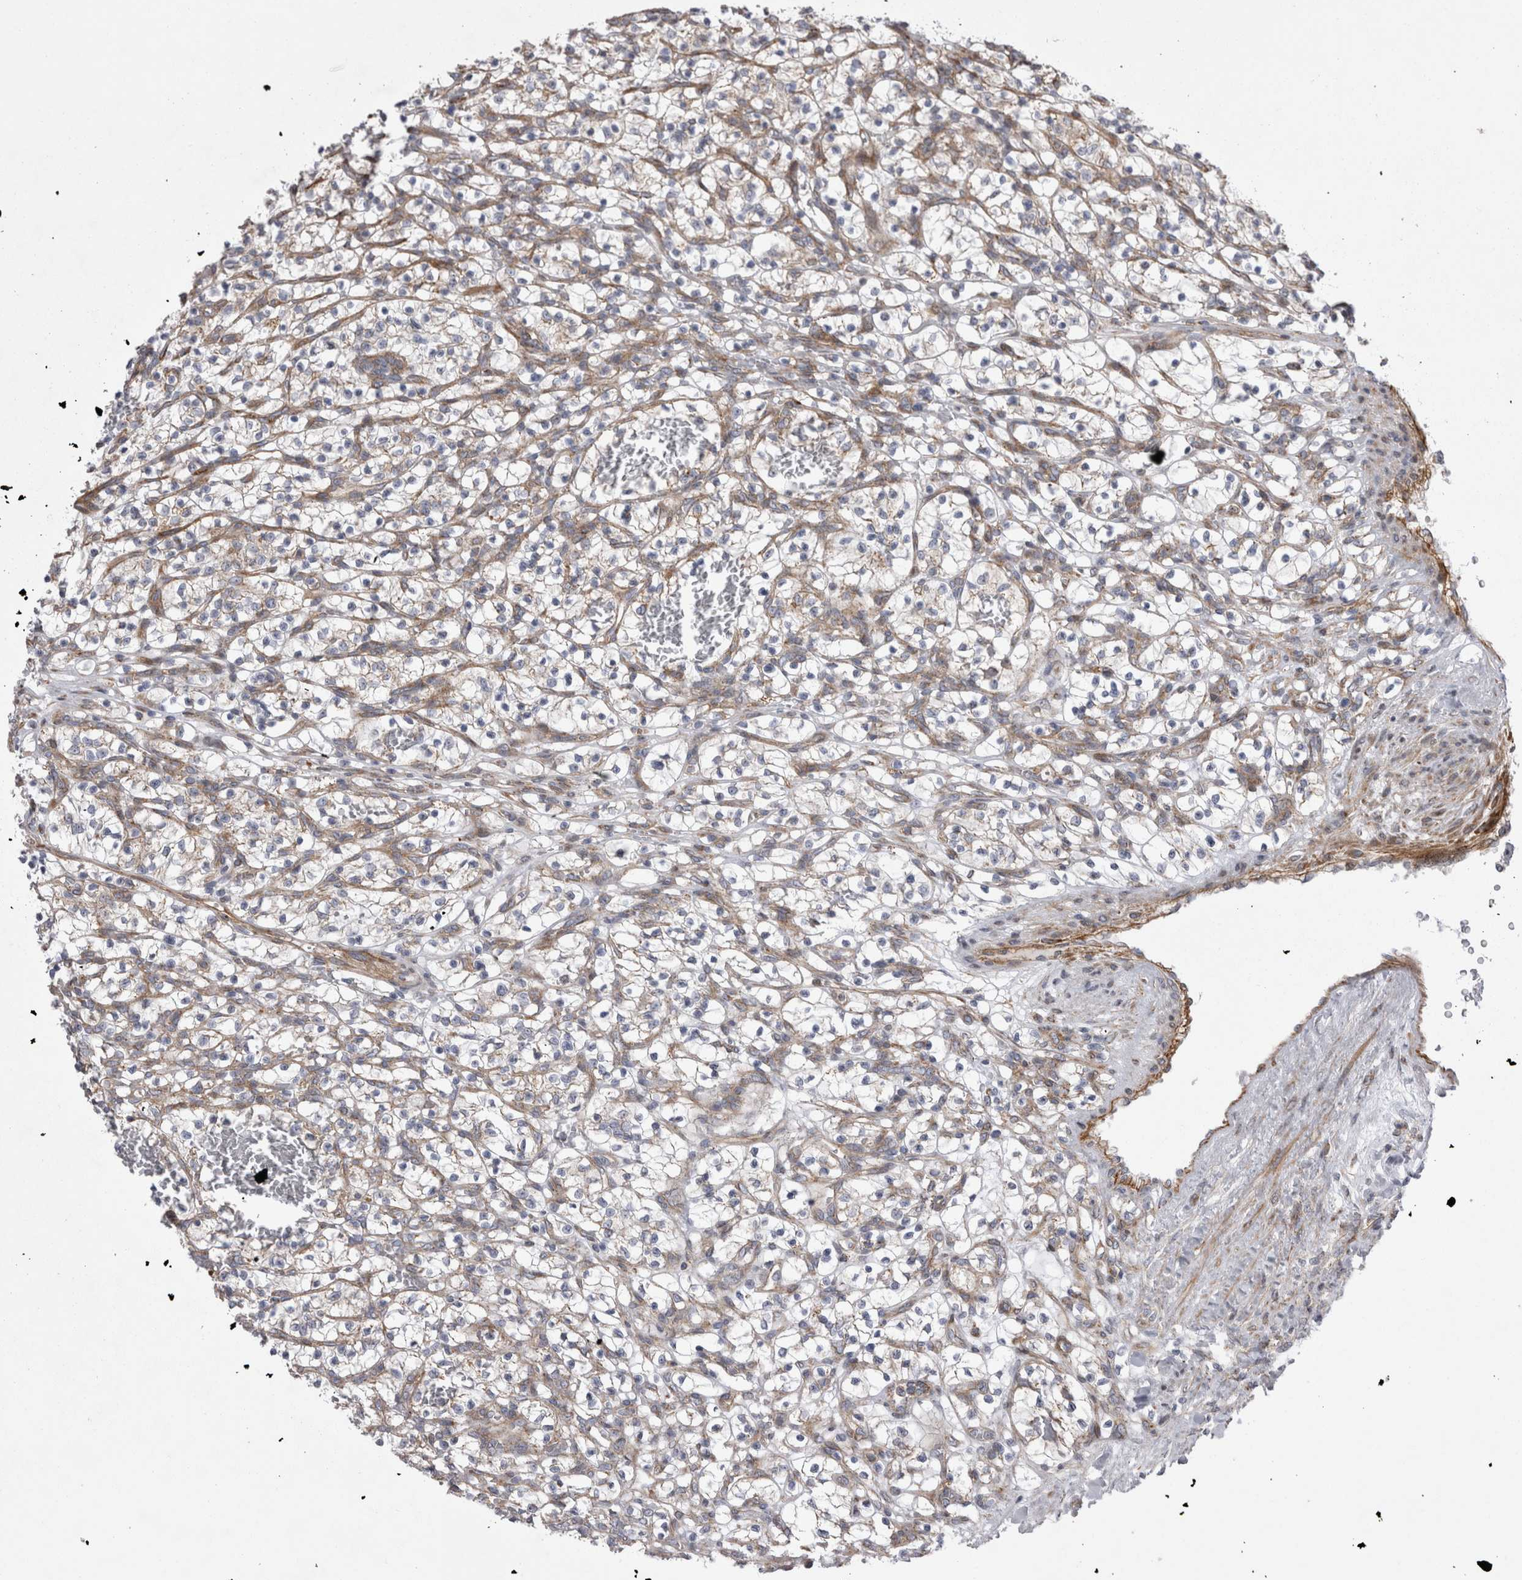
{"staining": {"intensity": "negative", "quantity": "none", "location": "none"}, "tissue": "renal cancer", "cell_type": "Tumor cells", "image_type": "cancer", "snomed": [{"axis": "morphology", "description": "Adenocarcinoma, NOS"}, {"axis": "topography", "description": "Kidney"}], "caption": "Tumor cells show no significant protein expression in renal adenocarcinoma.", "gene": "TSPOAP1", "patient": {"sex": "female", "age": 57}}